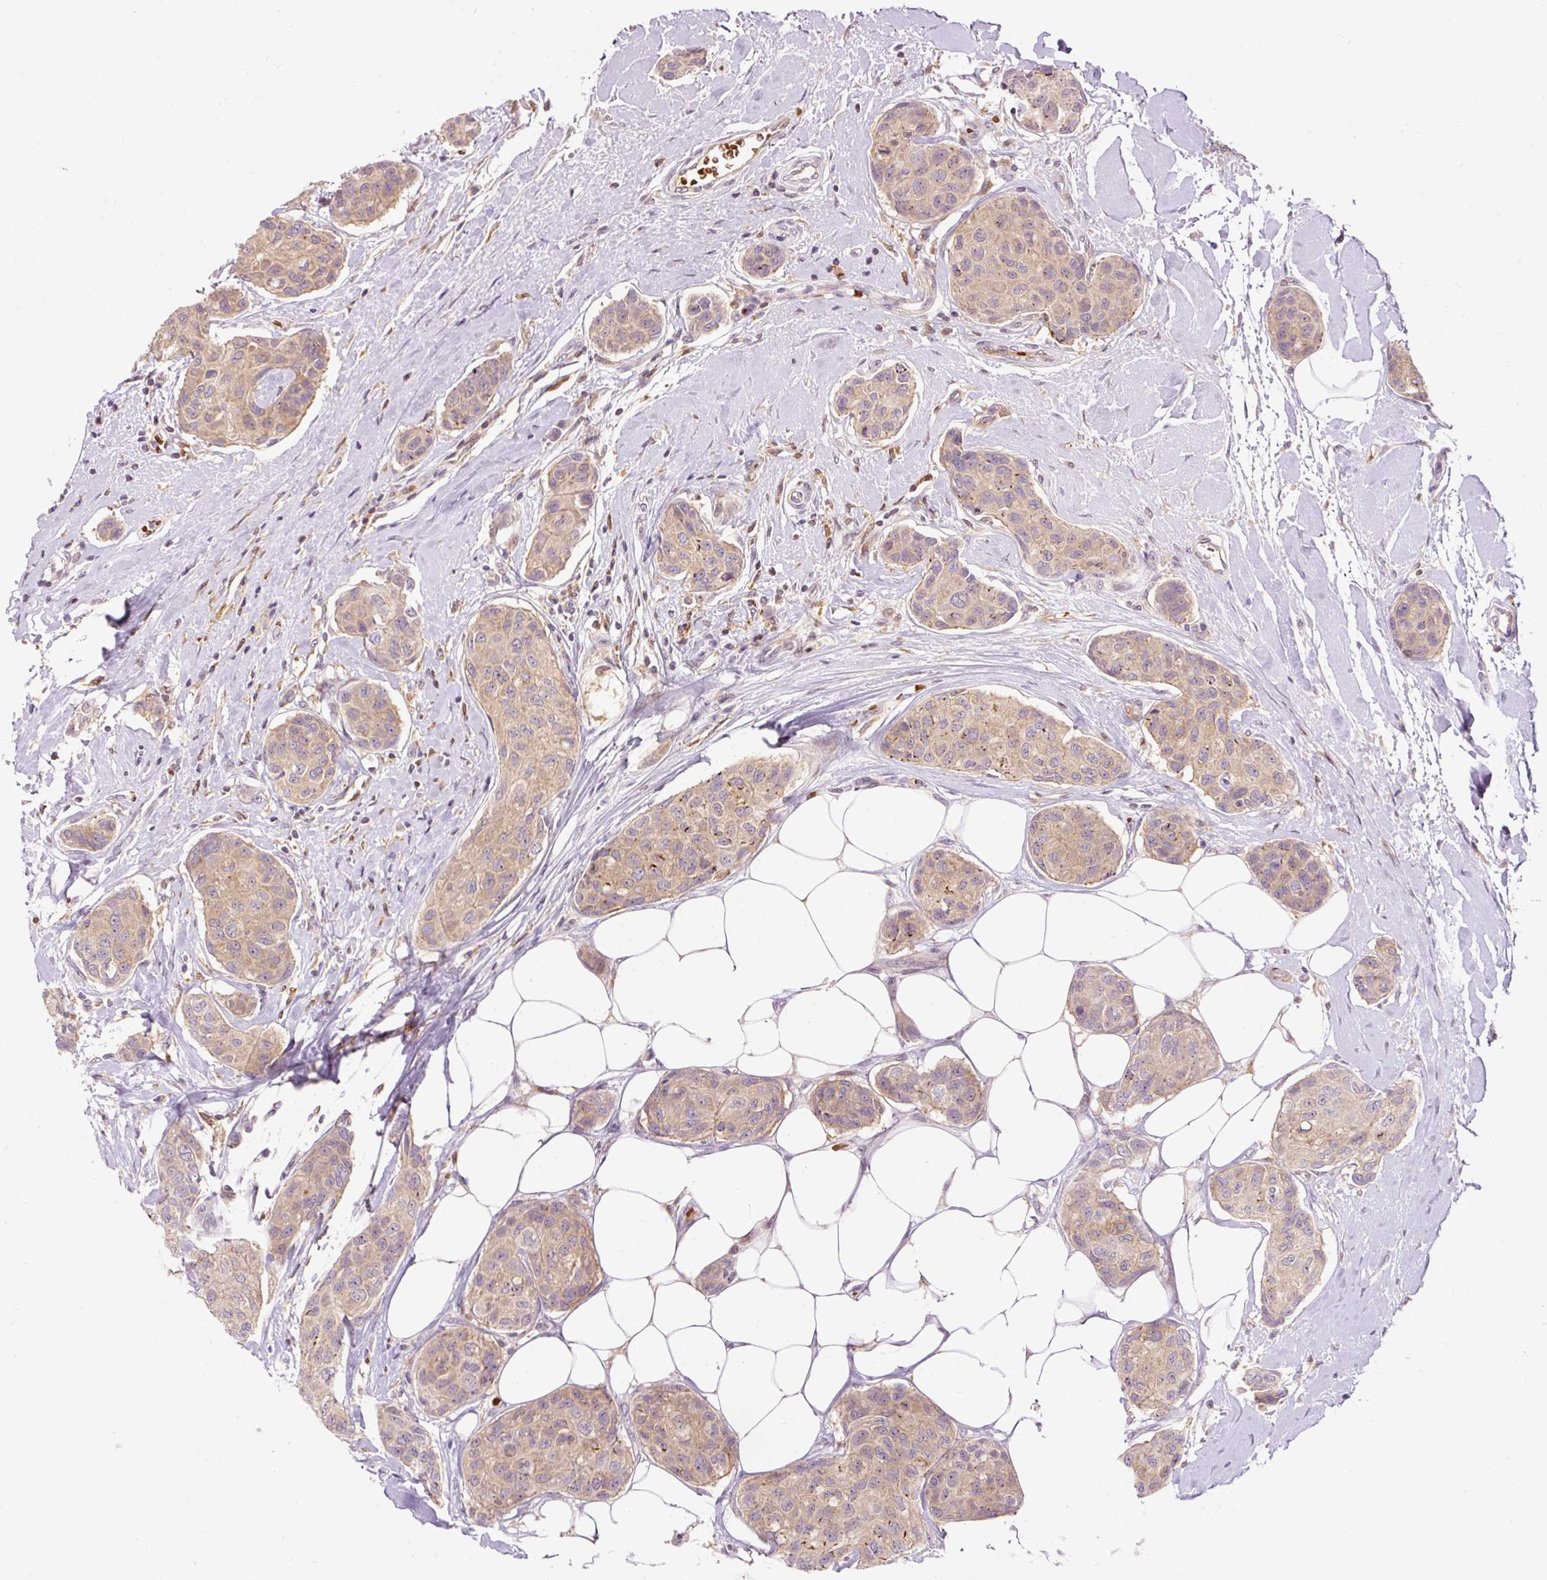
{"staining": {"intensity": "weak", "quantity": "25%-75%", "location": "cytoplasmic/membranous"}, "tissue": "breast cancer", "cell_type": "Tumor cells", "image_type": "cancer", "snomed": [{"axis": "morphology", "description": "Duct carcinoma"}, {"axis": "topography", "description": "Breast"}, {"axis": "topography", "description": "Lymph node"}], "caption": "Human breast cancer (invasive ductal carcinoma) stained for a protein (brown) exhibits weak cytoplasmic/membranous positive expression in about 25%-75% of tumor cells.", "gene": "CEBPZ", "patient": {"sex": "female", "age": 80}}